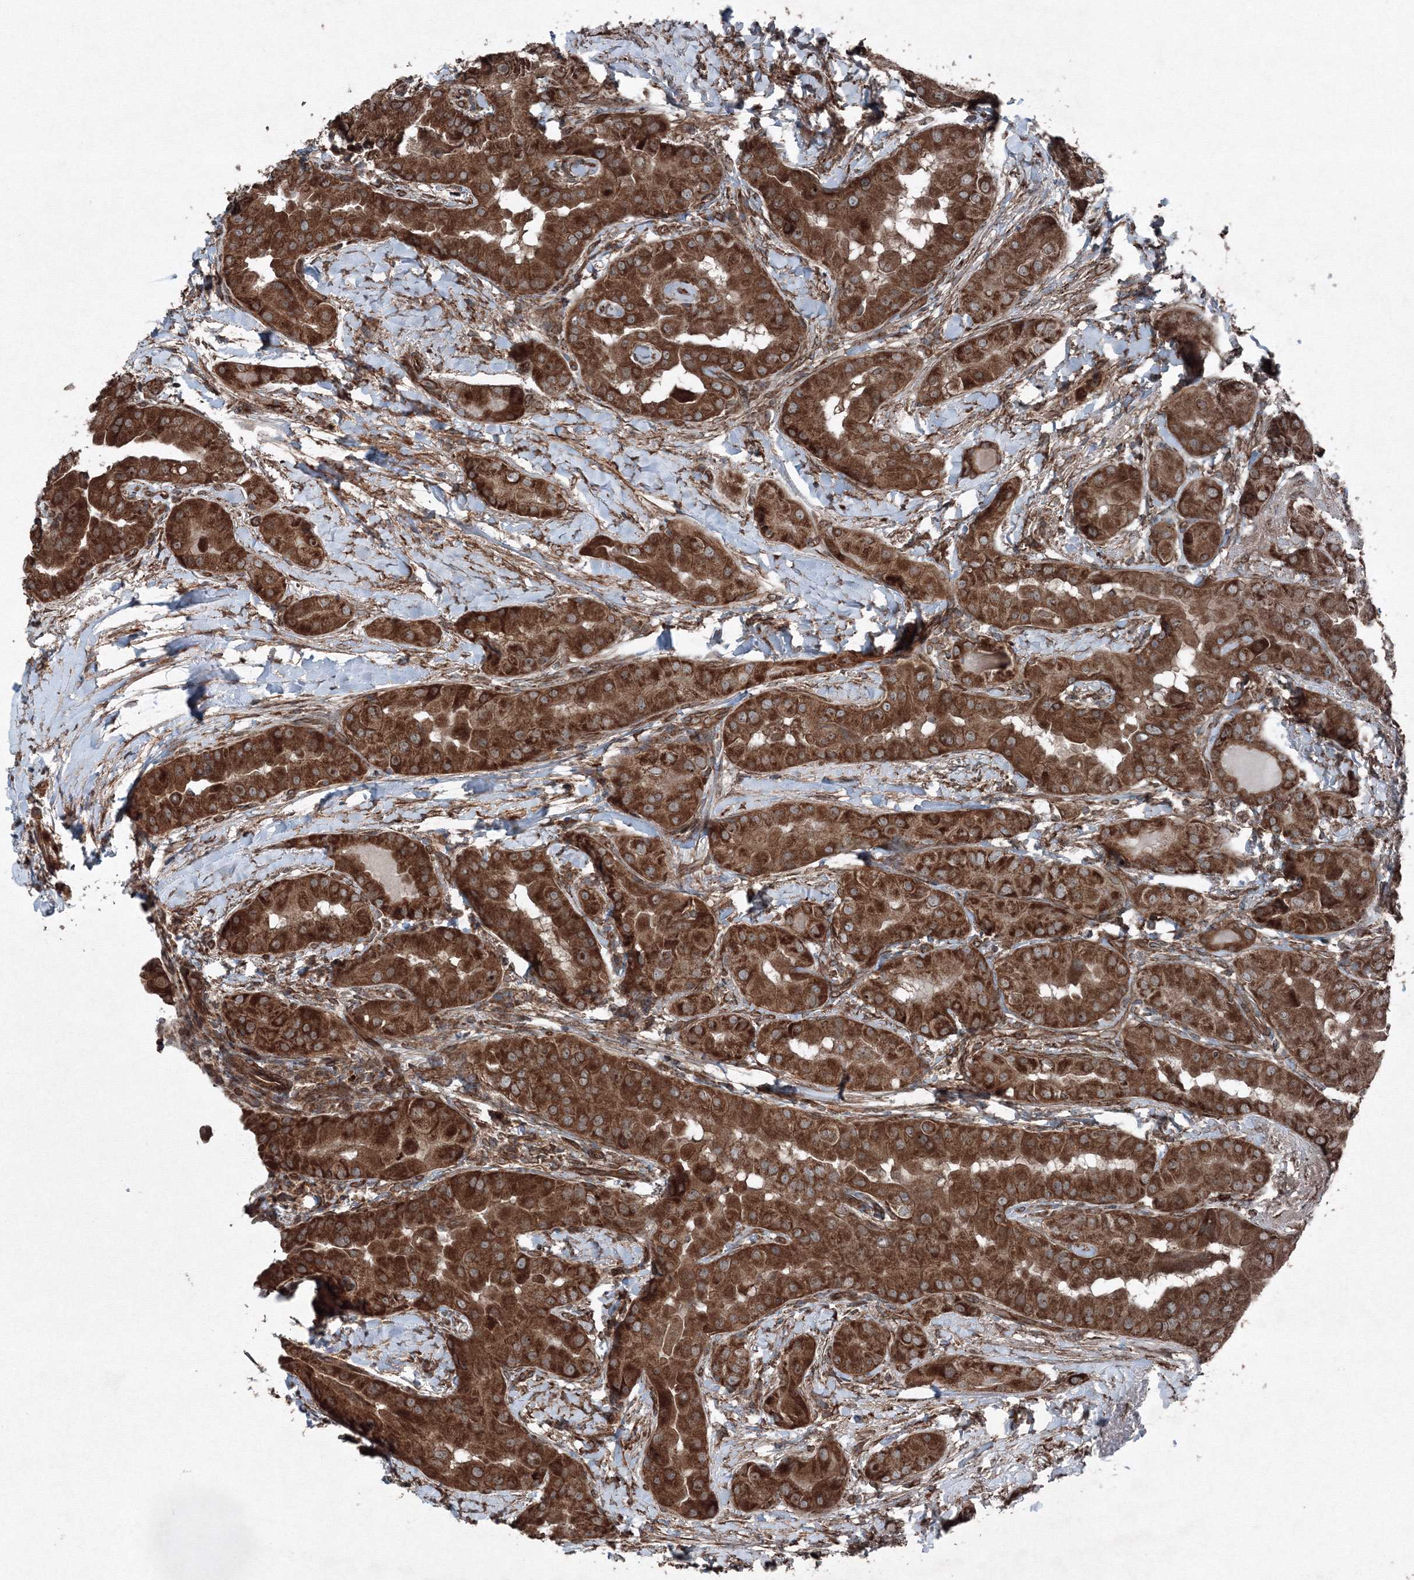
{"staining": {"intensity": "strong", "quantity": ">75%", "location": "cytoplasmic/membranous"}, "tissue": "thyroid cancer", "cell_type": "Tumor cells", "image_type": "cancer", "snomed": [{"axis": "morphology", "description": "Papillary adenocarcinoma, NOS"}, {"axis": "topography", "description": "Thyroid gland"}], "caption": "Immunohistochemistry (IHC) micrograph of neoplastic tissue: human thyroid papillary adenocarcinoma stained using immunohistochemistry demonstrates high levels of strong protein expression localized specifically in the cytoplasmic/membranous of tumor cells, appearing as a cytoplasmic/membranous brown color.", "gene": "COPS7B", "patient": {"sex": "male", "age": 33}}